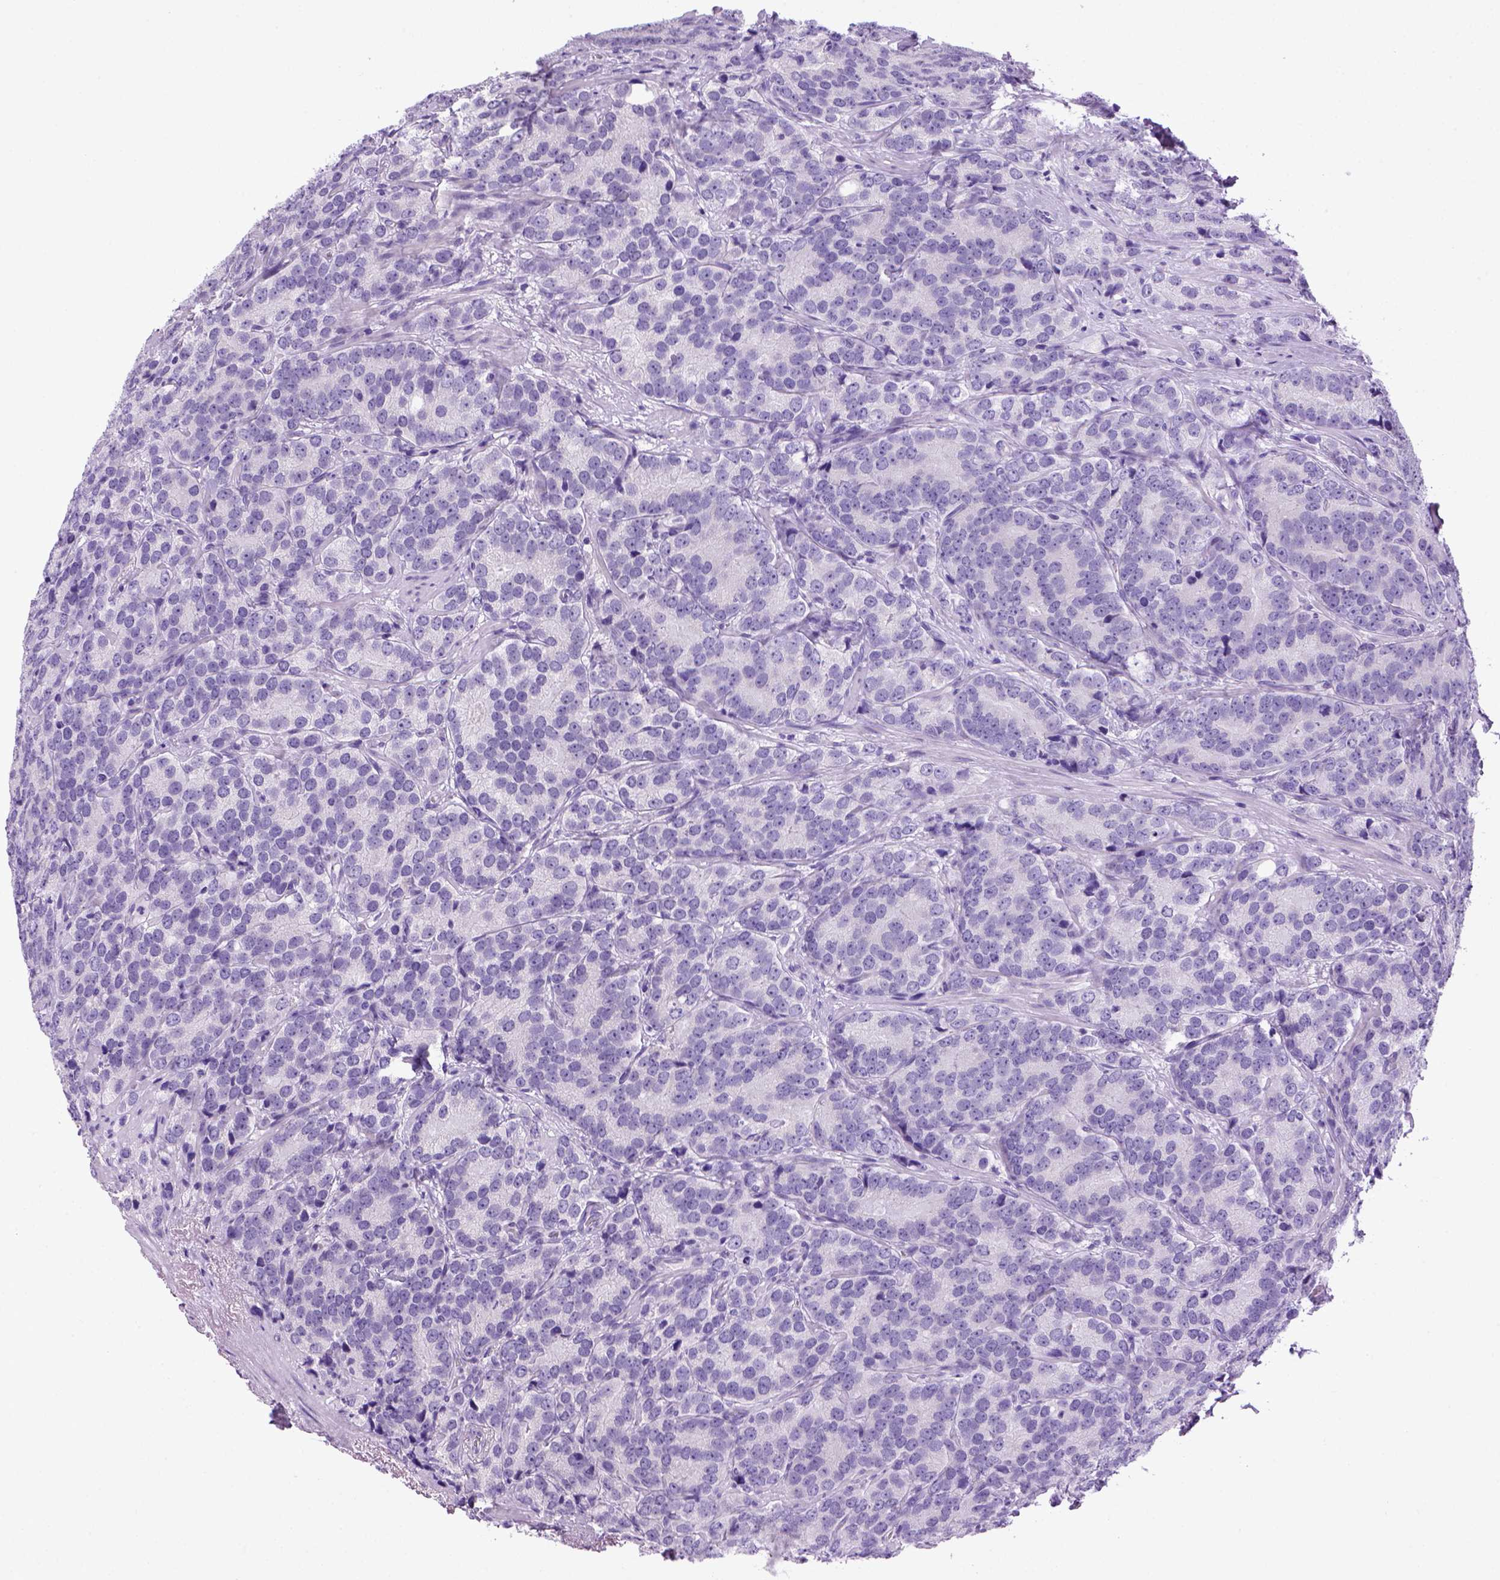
{"staining": {"intensity": "negative", "quantity": "none", "location": "none"}, "tissue": "prostate cancer", "cell_type": "Tumor cells", "image_type": "cancer", "snomed": [{"axis": "morphology", "description": "Adenocarcinoma, NOS"}, {"axis": "topography", "description": "Prostate"}], "caption": "IHC micrograph of neoplastic tissue: adenocarcinoma (prostate) stained with DAB (3,3'-diaminobenzidine) displays no significant protein positivity in tumor cells.", "gene": "SGCG", "patient": {"sex": "male", "age": 71}}